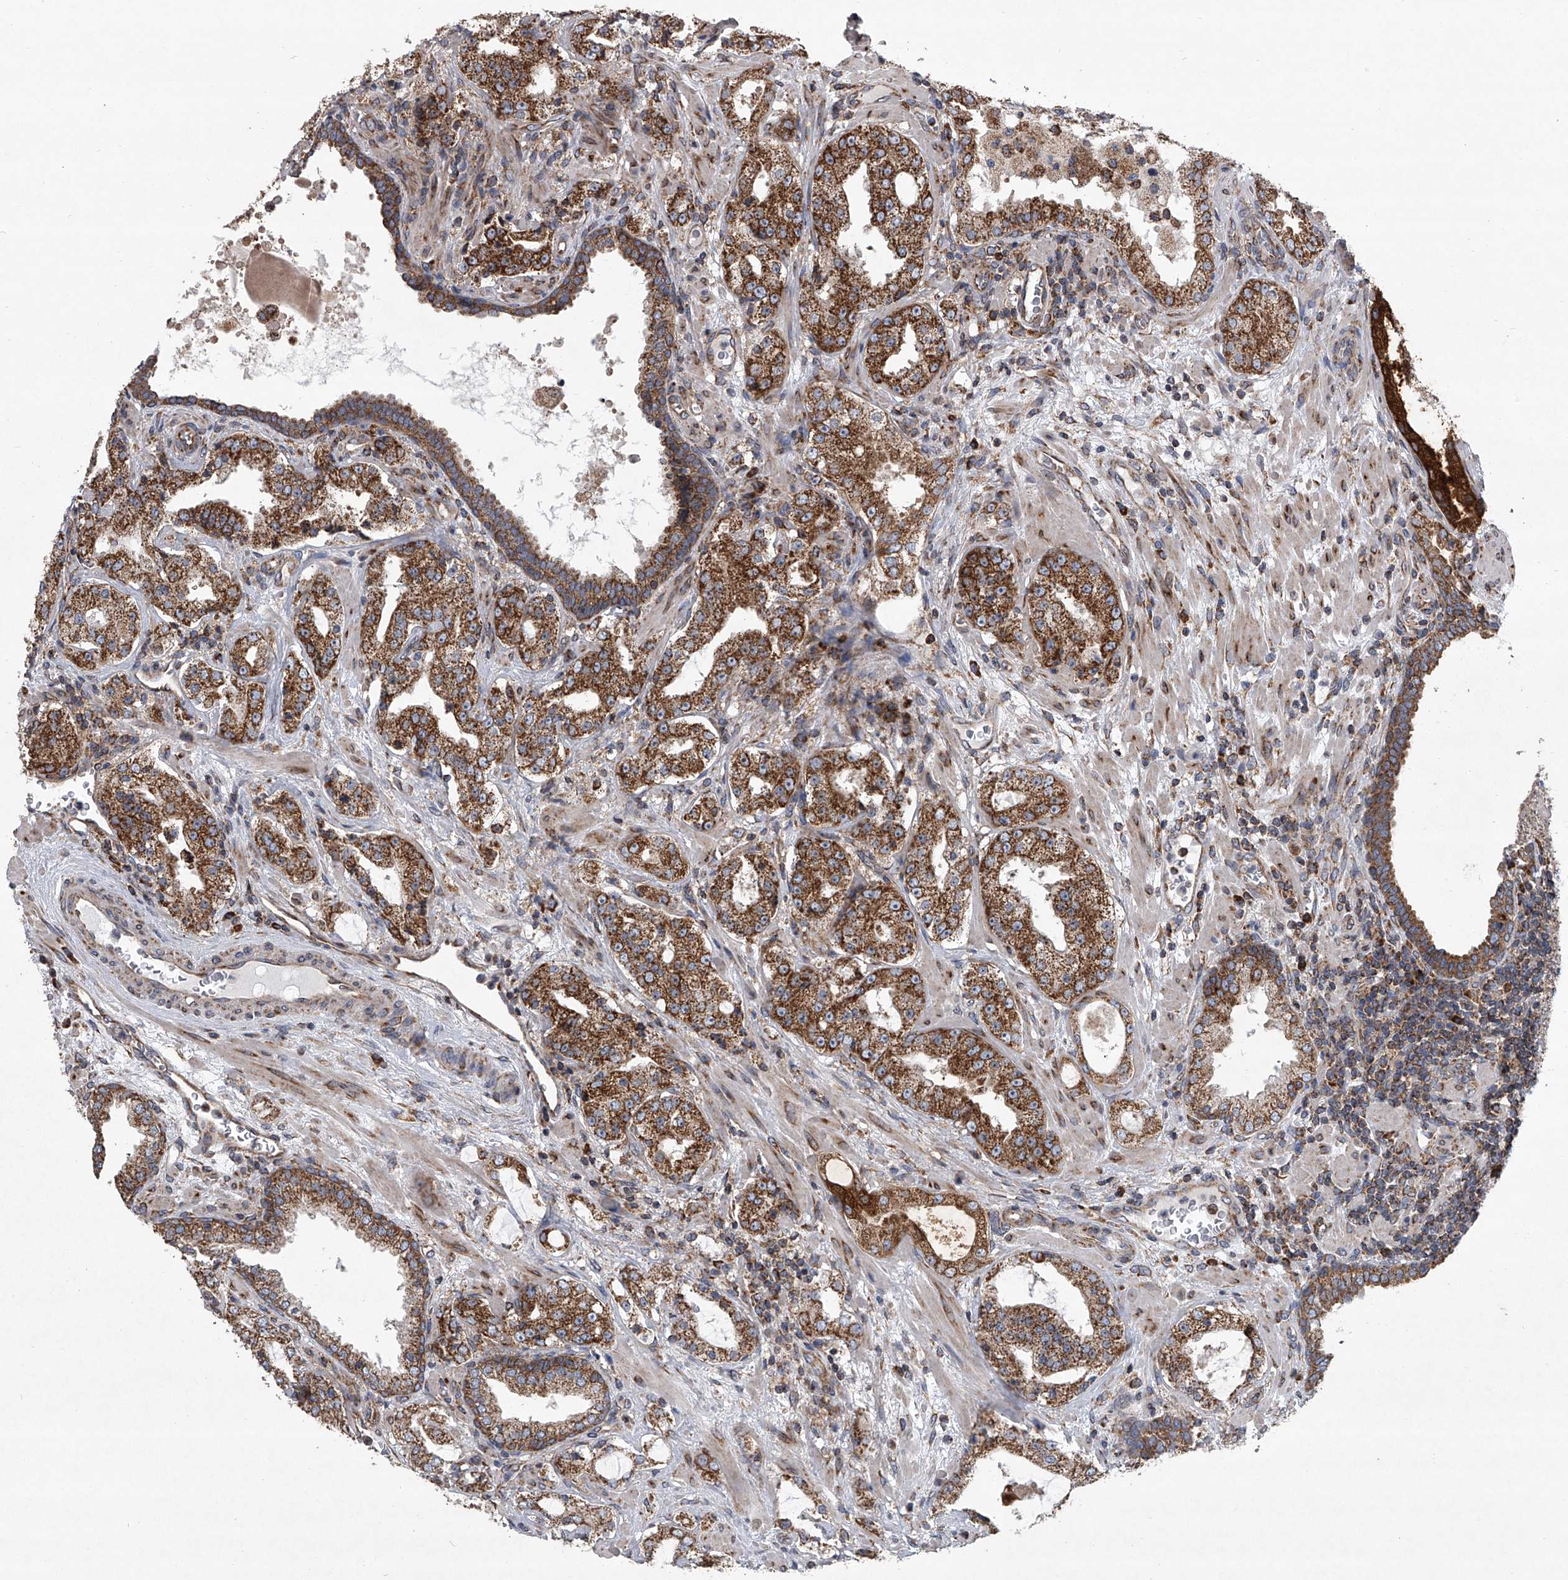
{"staining": {"intensity": "moderate", "quantity": ">75%", "location": "cytoplasmic/membranous"}, "tissue": "prostate cancer", "cell_type": "Tumor cells", "image_type": "cancer", "snomed": [{"axis": "morphology", "description": "Adenocarcinoma, High grade"}, {"axis": "topography", "description": "Prostate"}], "caption": "Moderate cytoplasmic/membranous staining for a protein is identified in about >75% of tumor cells of prostate cancer using immunohistochemistry.", "gene": "ZC3H15", "patient": {"sex": "male", "age": 64}}